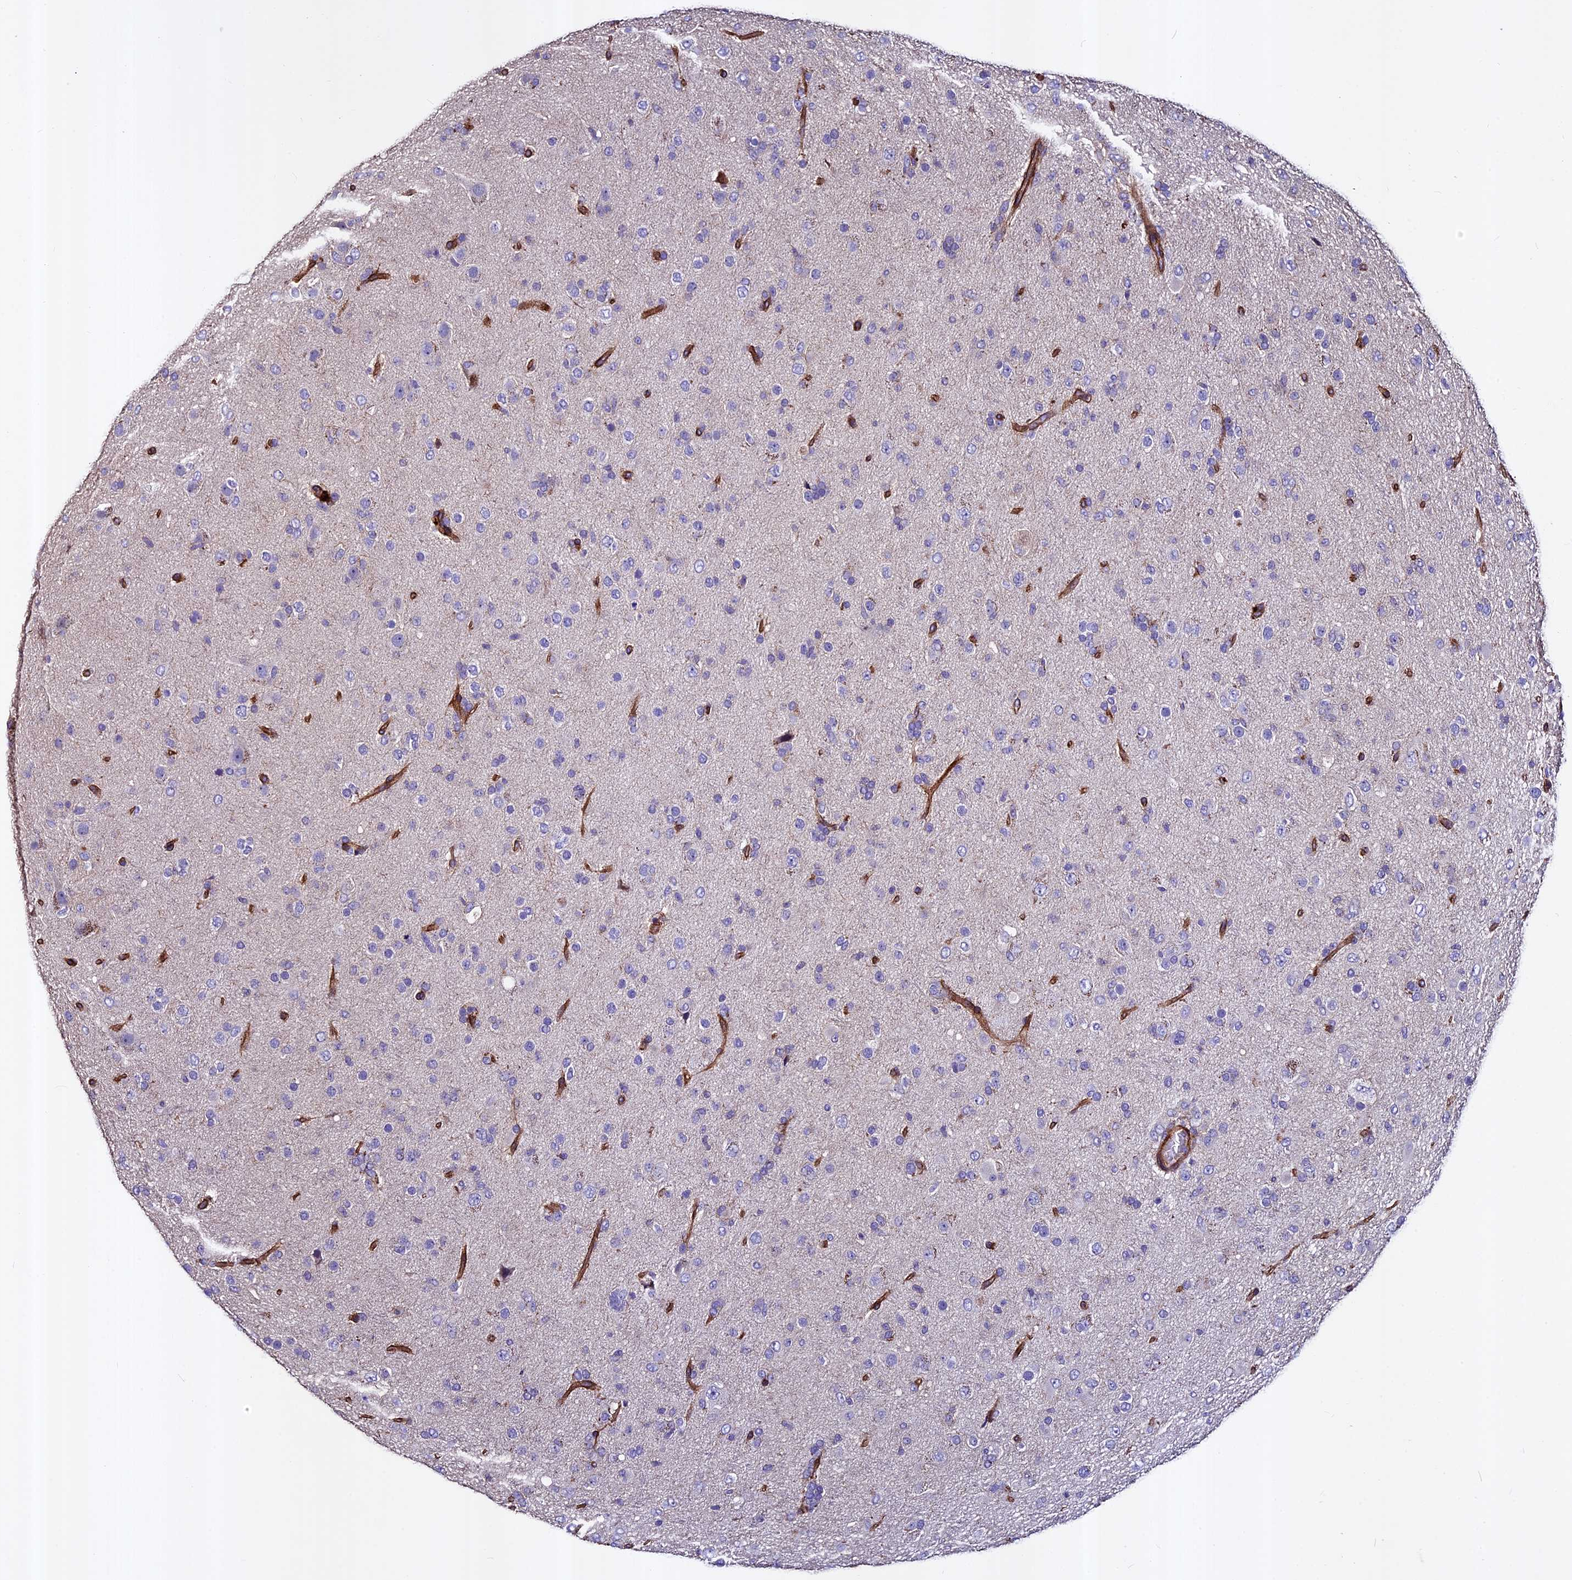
{"staining": {"intensity": "negative", "quantity": "none", "location": "none"}, "tissue": "glioma", "cell_type": "Tumor cells", "image_type": "cancer", "snomed": [{"axis": "morphology", "description": "Glioma, malignant, Low grade"}, {"axis": "topography", "description": "Brain"}], "caption": "A micrograph of human glioma is negative for staining in tumor cells. (Brightfield microscopy of DAB (3,3'-diaminobenzidine) immunohistochemistry at high magnification).", "gene": "EVA1B", "patient": {"sex": "male", "age": 65}}